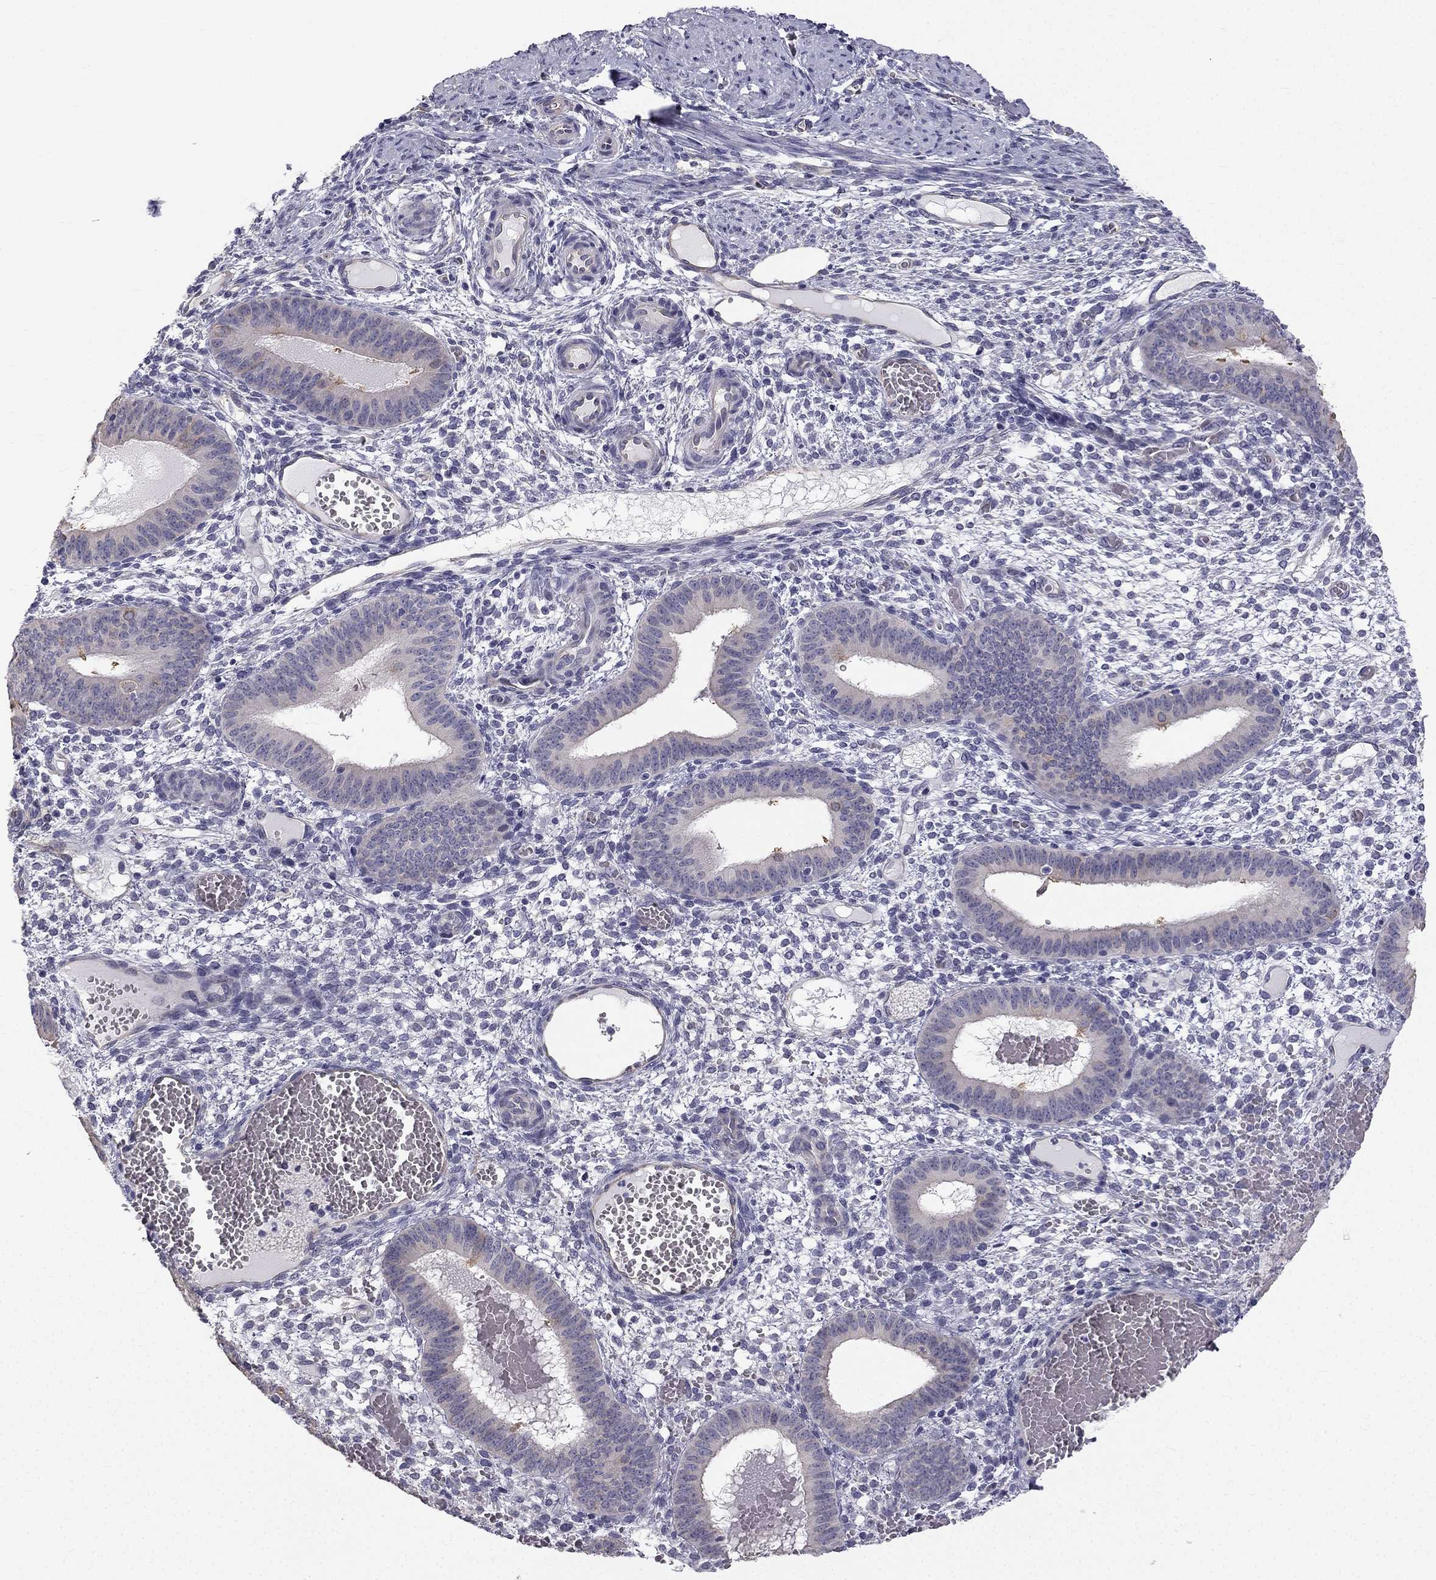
{"staining": {"intensity": "negative", "quantity": "none", "location": "none"}, "tissue": "endometrium", "cell_type": "Cells in endometrial stroma", "image_type": "normal", "snomed": [{"axis": "morphology", "description": "Normal tissue, NOS"}, {"axis": "topography", "description": "Endometrium"}], "caption": "This is an immunohistochemistry photomicrograph of benign human endometrium. There is no staining in cells in endometrial stroma.", "gene": "CCDC40", "patient": {"sex": "female", "age": 42}}